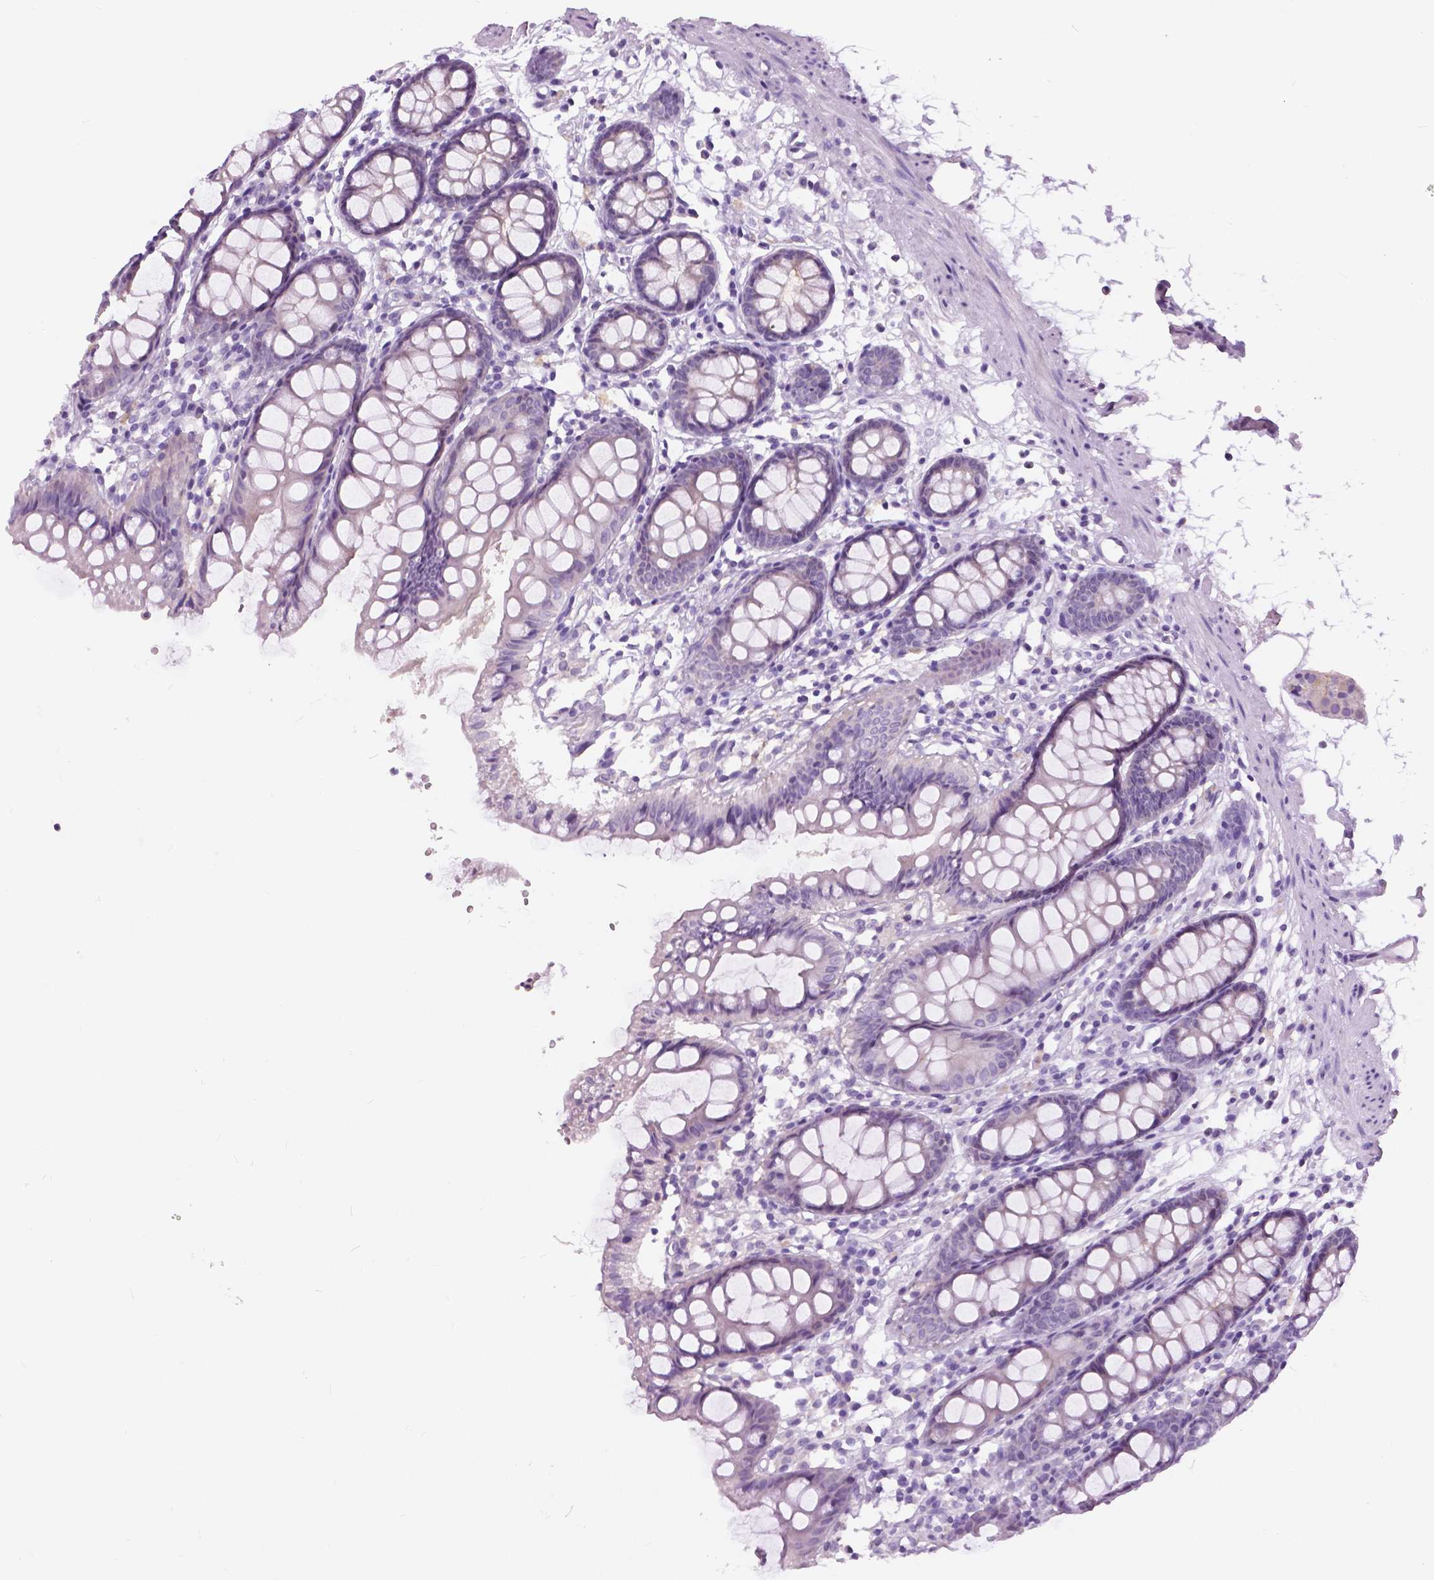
{"staining": {"intensity": "negative", "quantity": "none", "location": "none"}, "tissue": "colon", "cell_type": "Endothelial cells", "image_type": "normal", "snomed": [{"axis": "morphology", "description": "Normal tissue, NOS"}, {"axis": "topography", "description": "Colon"}], "caption": "An immunohistochemistry photomicrograph of normal colon is shown. There is no staining in endothelial cells of colon.", "gene": "TP53TG5", "patient": {"sex": "female", "age": 84}}